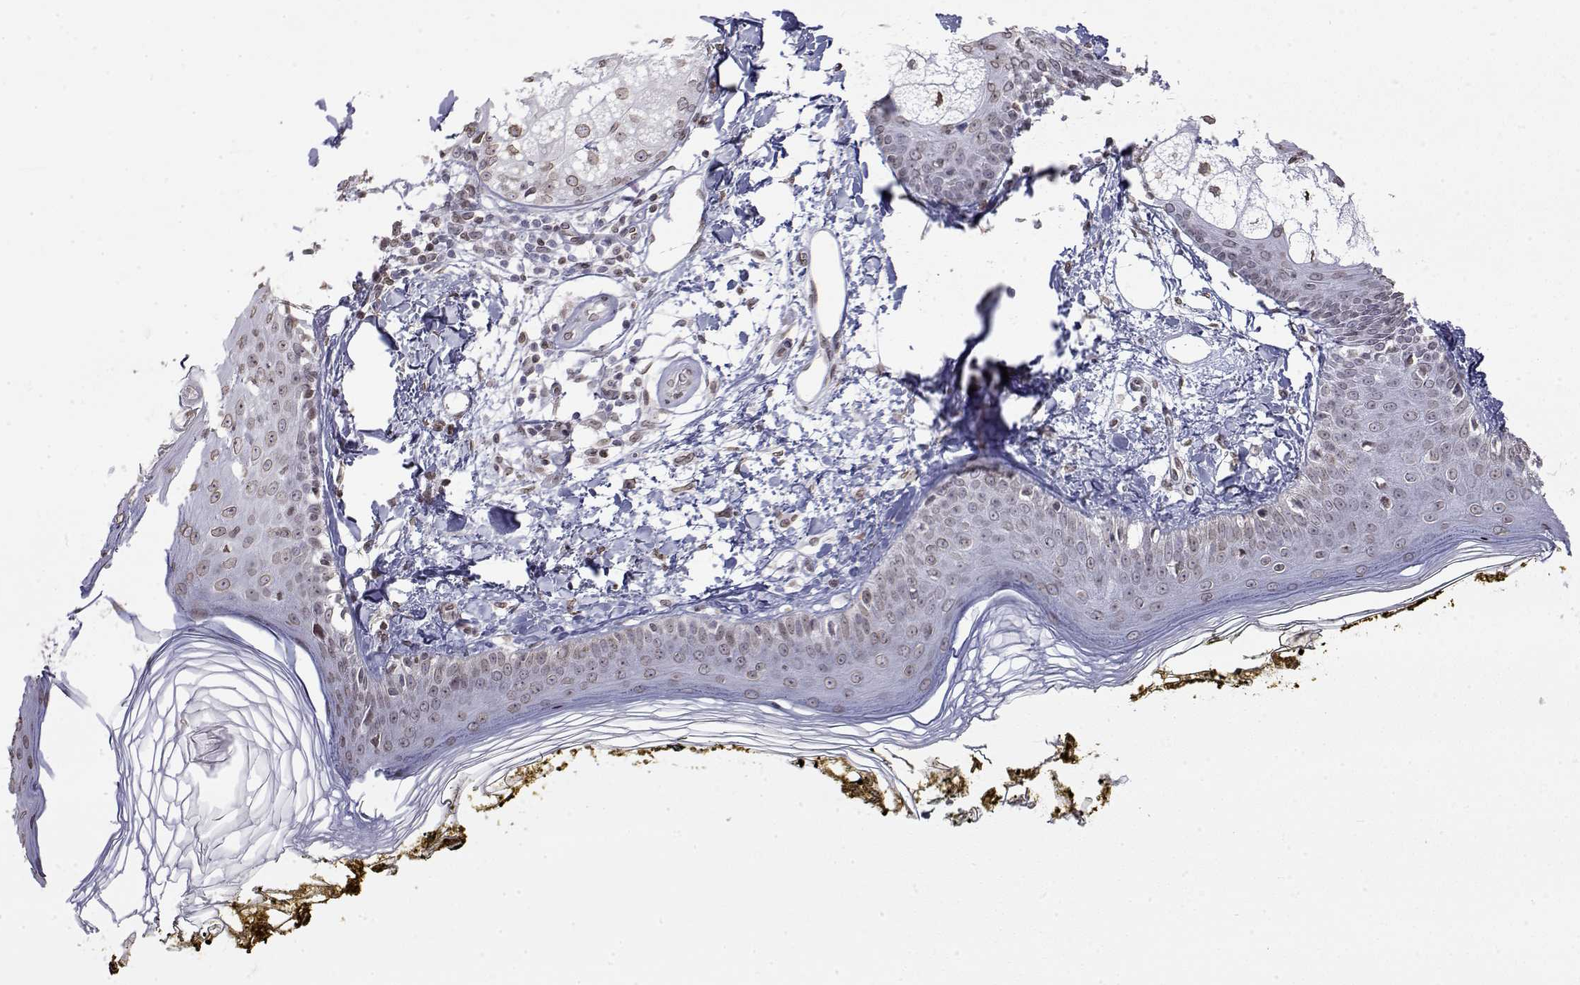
{"staining": {"intensity": "weak", "quantity": "<25%", "location": "nuclear"}, "tissue": "skin", "cell_type": "Fibroblasts", "image_type": "normal", "snomed": [{"axis": "morphology", "description": "Normal tissue, NOS"}, {"axis": "topography", "description": "Skin"}], "caption": "High power microscopy micrograph of an immunohistochemistry (IHC) image of benign skin, revealing no significant expression in fibroblasts. (DAB IHC visualized using brightfield microscopy, high magnification).", "gene": "ZNF532", "patient": {"sex": "male", "age": 76}}